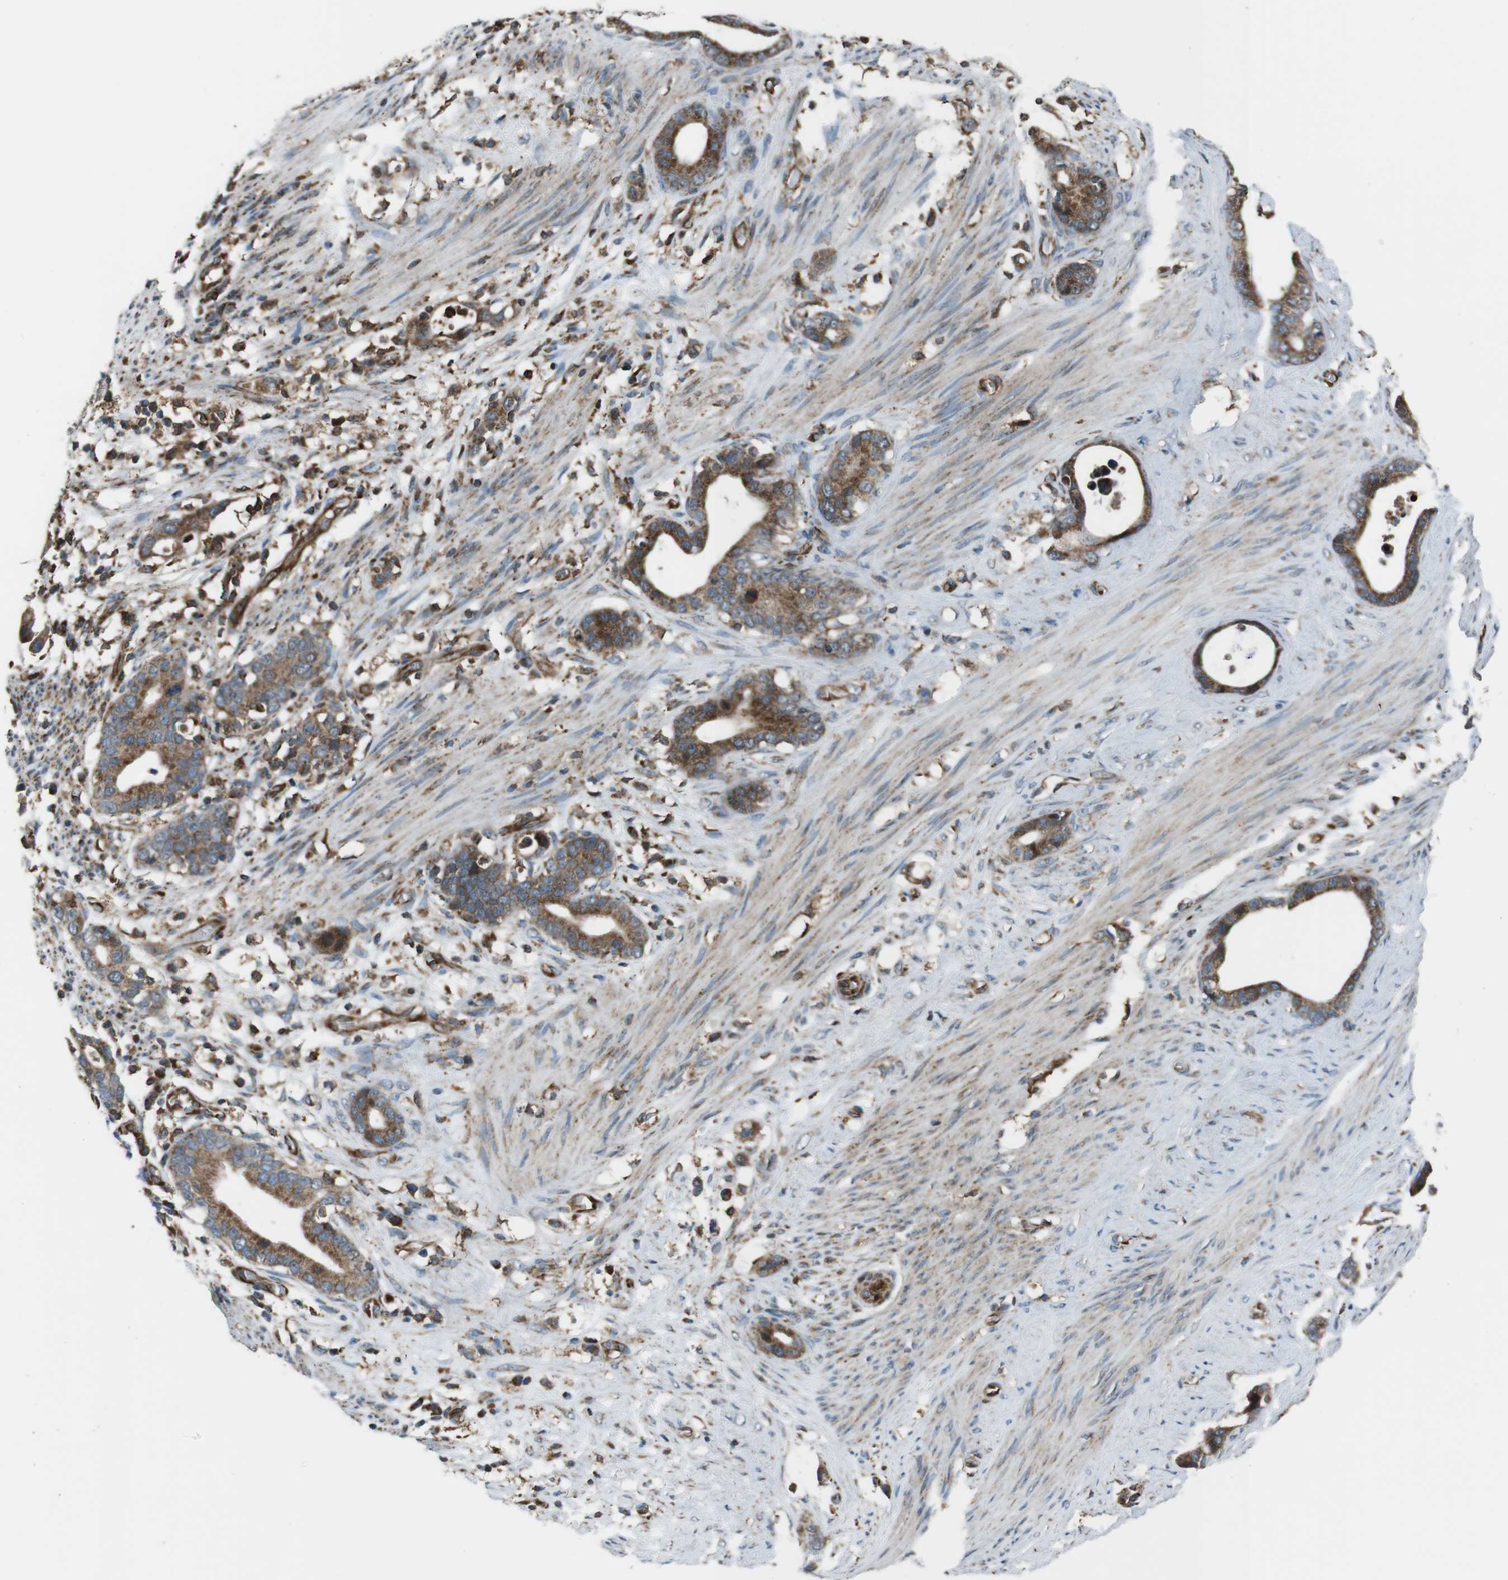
{"staining": {"intensity": "moderate", "quantity": ">75%", "location": "cytoplasmic/membranous"}, "tissue": "stomach cancer", "cell_type": "Tumor cells", "image_type": "cancer", "snomed": [{"axis": "morphology", "description": "Adenocarcinoma, NOS"}, {"axis": "topography", "description": "Stomach"}], "caption": "A histopathology image of human stomach cancer stained for a protein displays moderate cytoplasmic/membranous brown staining in tumor cells.", "gene": "GIMAP8", "patient": {"sex": "female", "age": 75}}